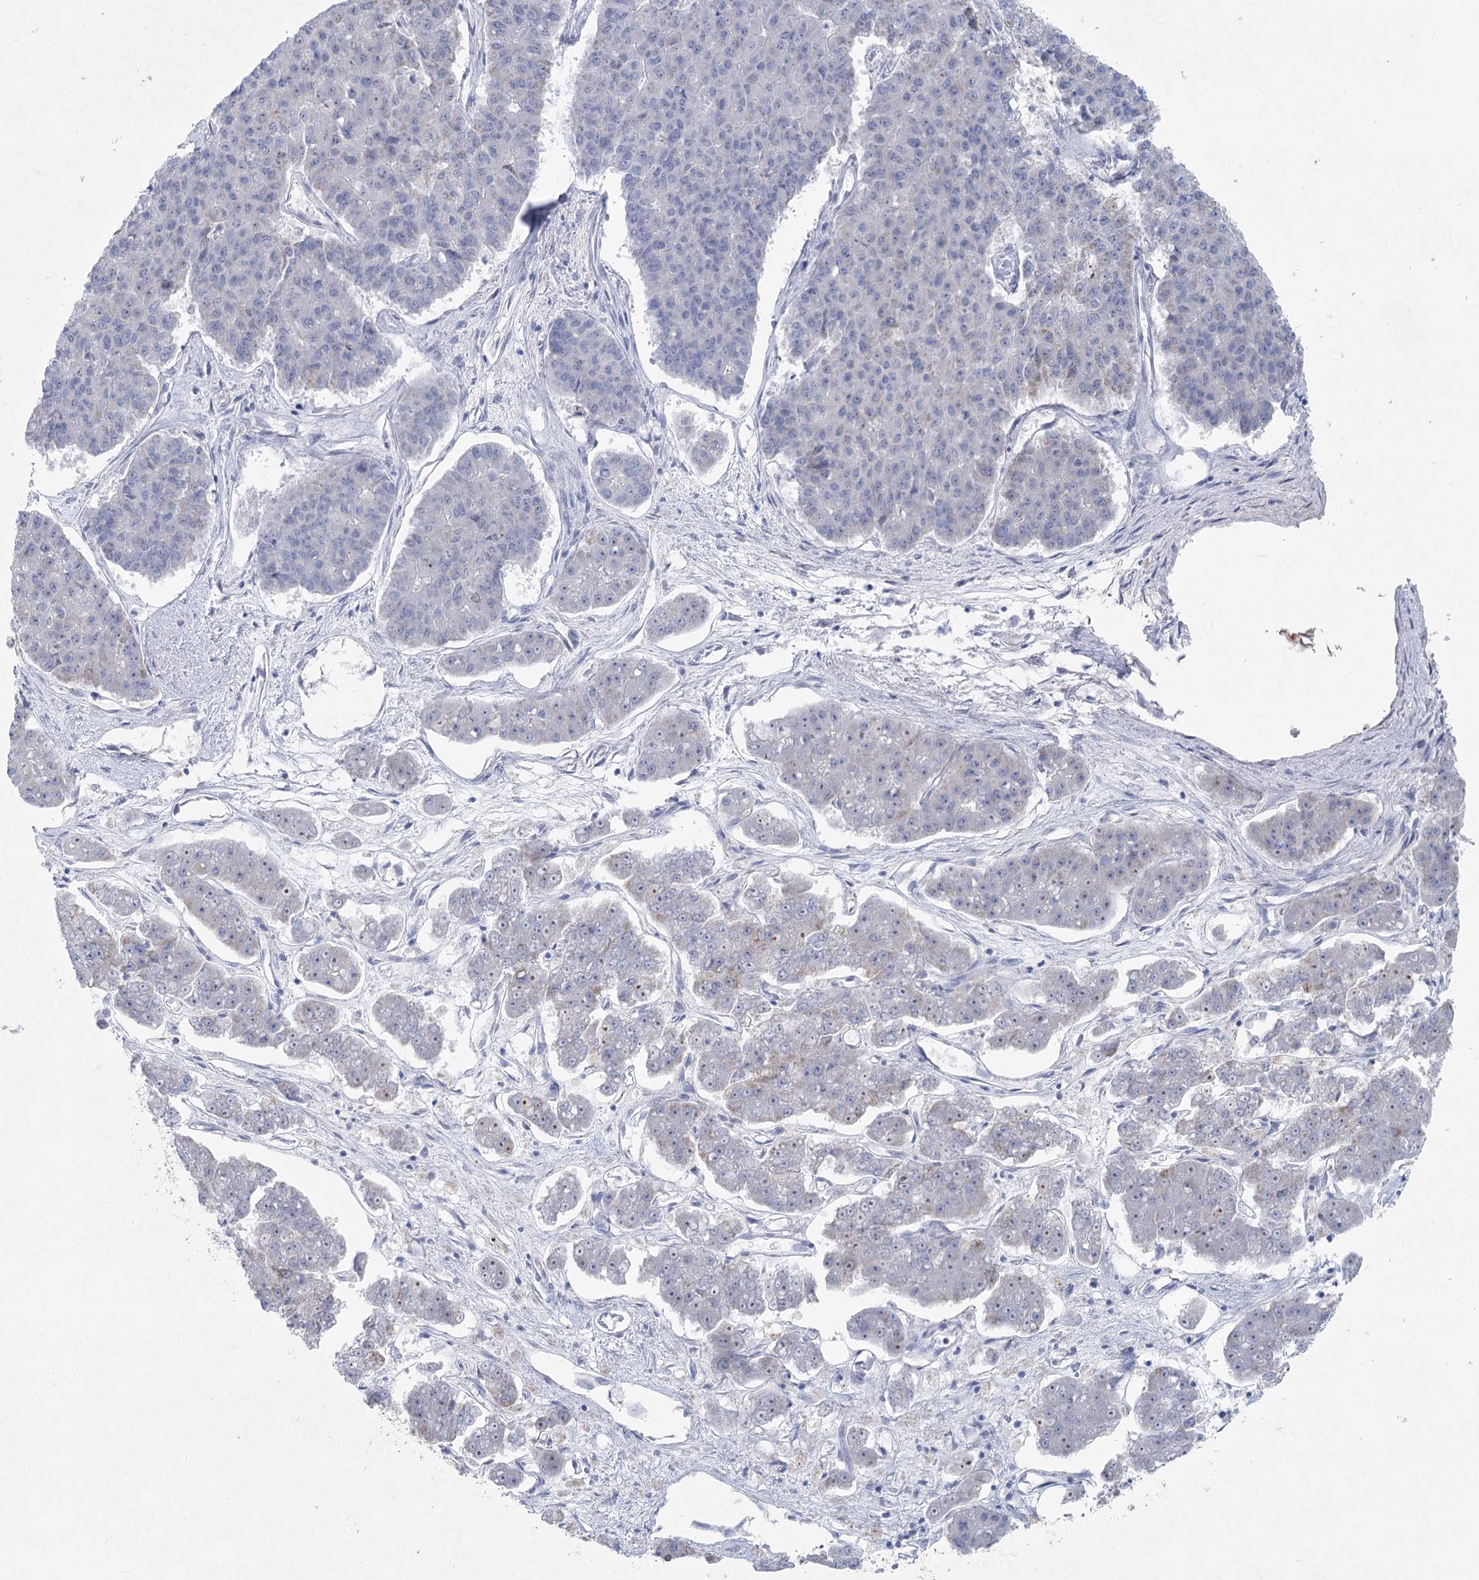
{"staining": {"intensity": "moderate", "quantity": "<25%", "location": "cytoplasmic/membranous"}, "tissue": "pancreatic cancer", "cell_type": "Tumor cells", "image_type": "cancer", "snomed": [{"axis": "morphology", "description": "Adenocarcinoma, NOS"}, {"axis": "topography", "description": "Pancreas"}], "caption": "This micrograph demonstrates immunohistochemistry (IHC) staining of pancreatic cancer, with low moderate cytoplasmic/membranous positivity in approximately <25% of tumor cells.", "gene": "WDR74", "patient": {"sex": "male", "age": 50}}